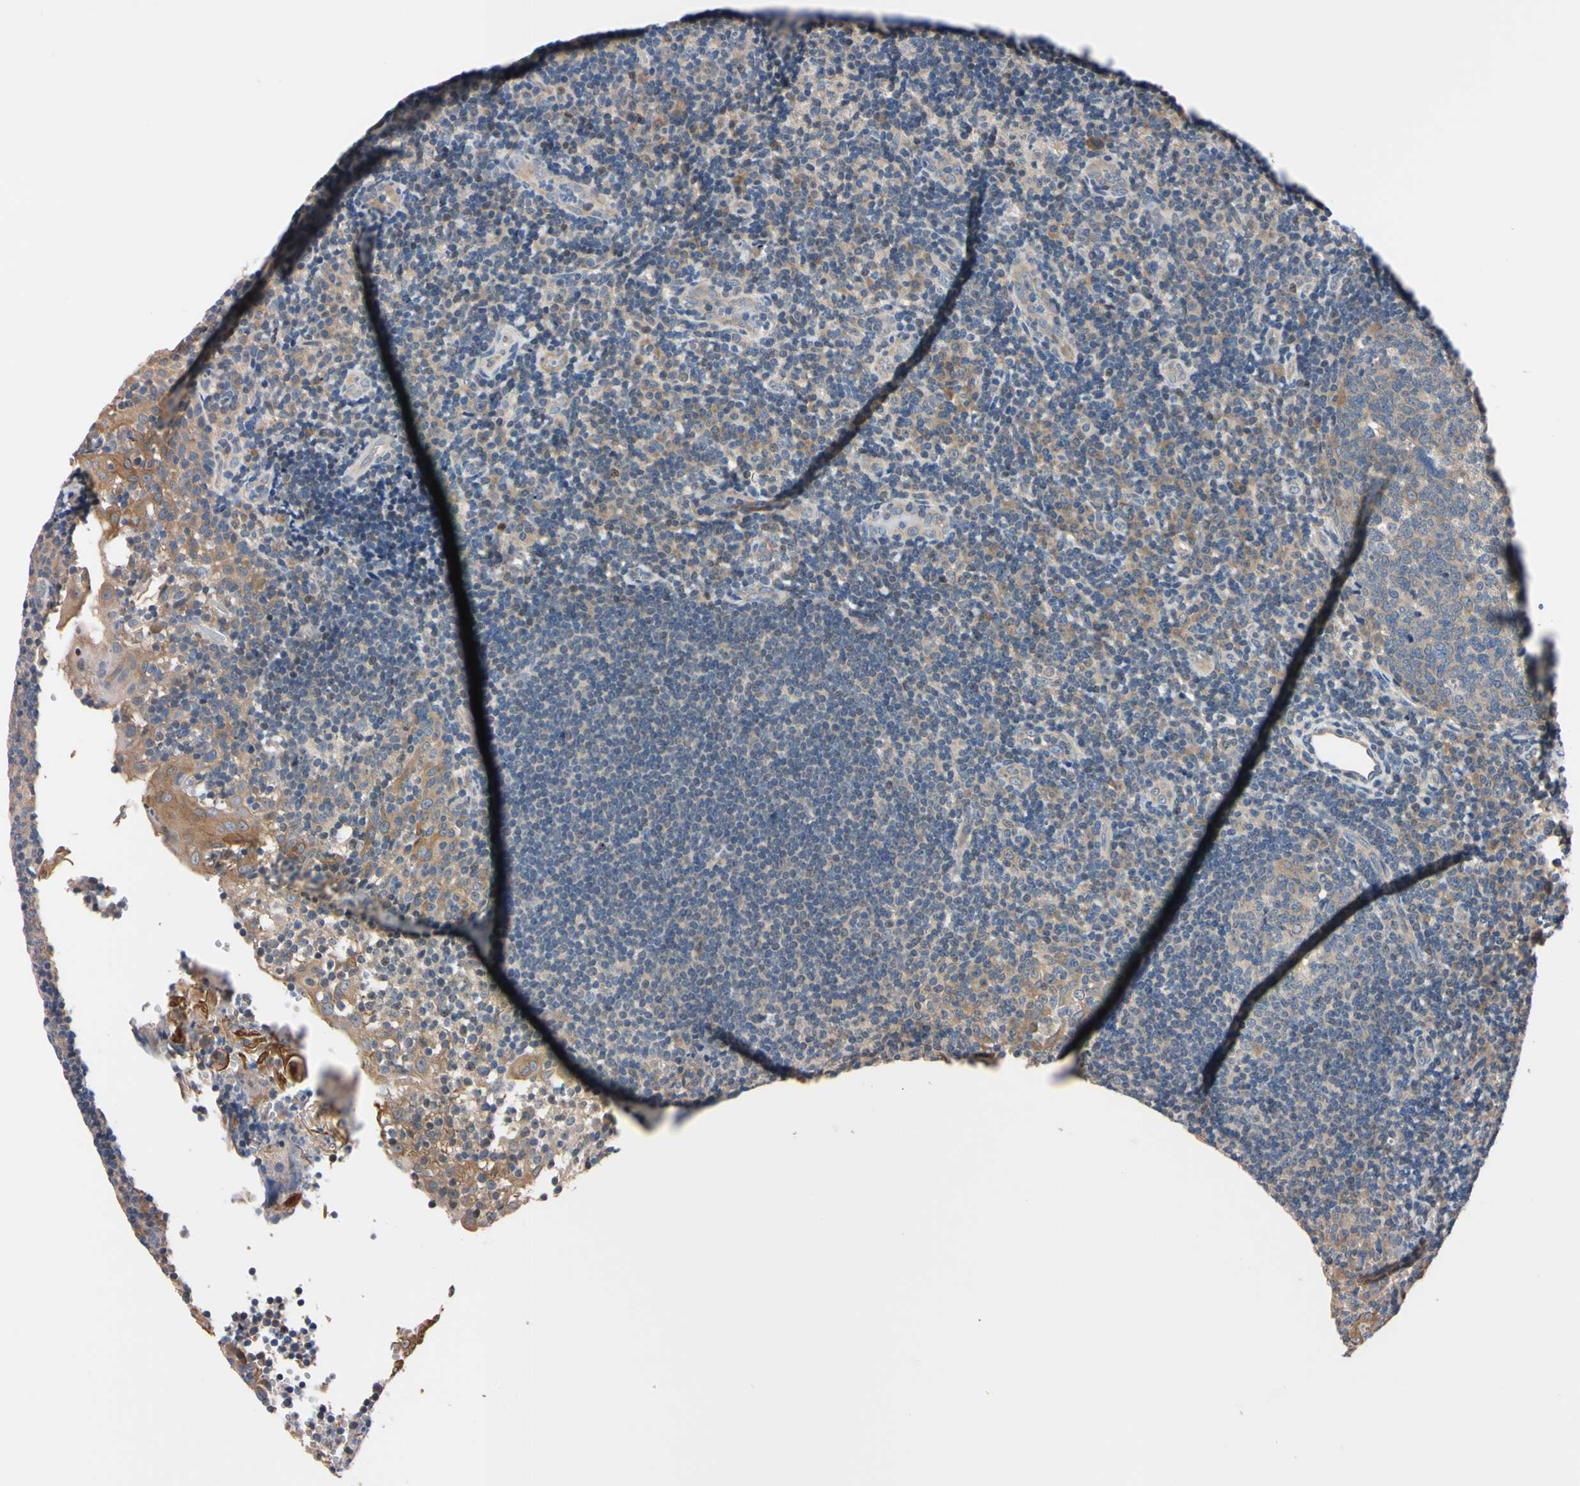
{"staining": {"intensity": "weak", "quantity": "25%-75%", "location": "cytoplasmic/membranous"}, "tissue": "tonsil", "cell_type": "Germinal center cells", "image_type": "normal", "snomed": [{"axis": "morphology", "description": "Normal tissue, NOS"}, {"axis": "topography", "description": "Tonsil"}], "caption": "This is a photomicrograph of immunohistochemistry staining of unremarkable tonsil, which shows weak staining in the cytoplasmic/membranous of germinal center cells.", "gene": "RARS1", "patient": {"sex": "female", "age": 40}}